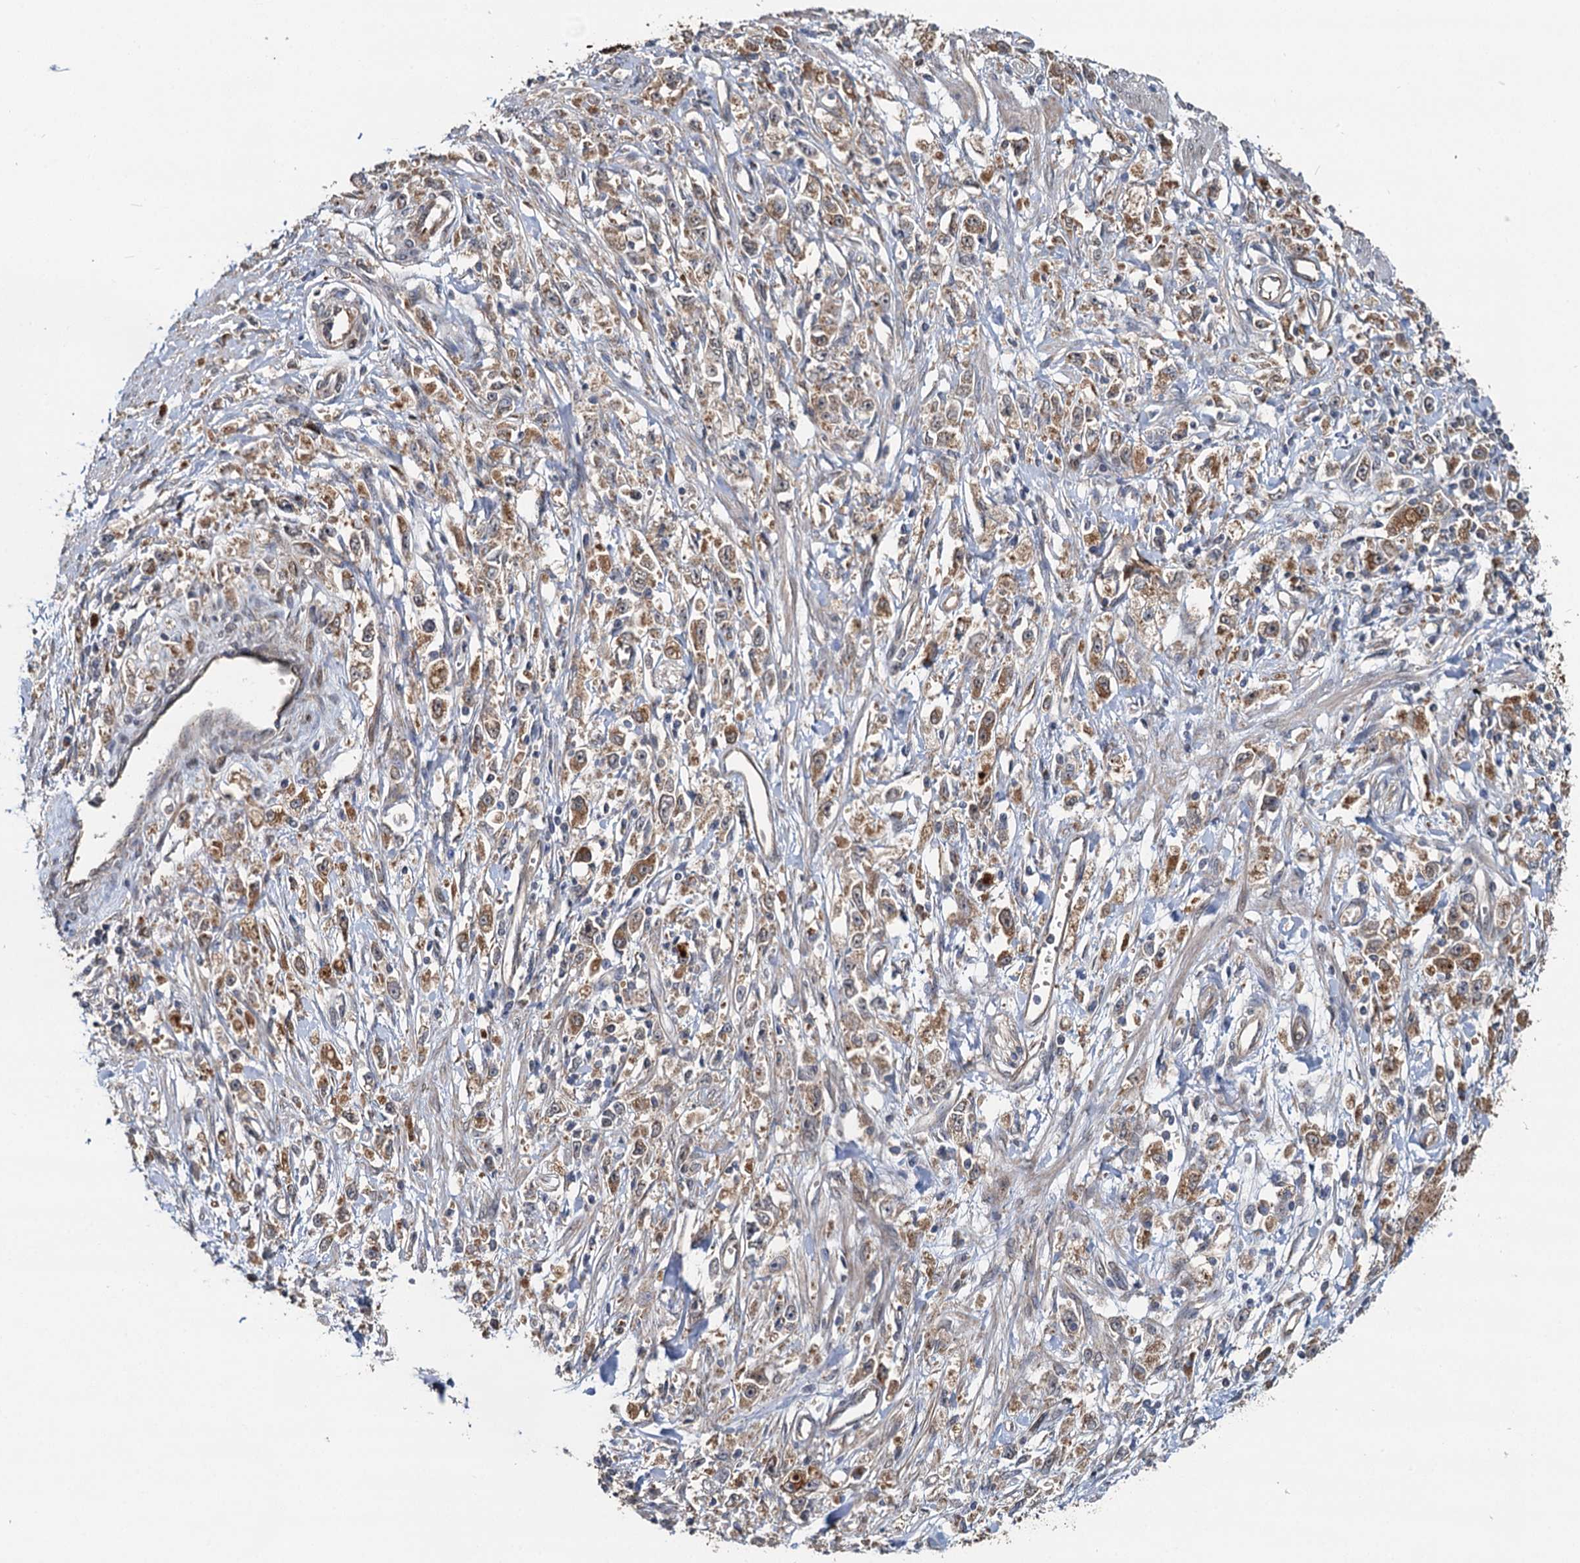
{"staining": {"intensity": "moderate", "quantity": ">75%", "location": "cytoplasmic/membranous"}, "tissue": "stomach cancer", "cell_type": "Tumor cells", "image_type": "cancer", "snomed": [{"axis": "morphology", "description": "Adenocarcinoma, NOS"}, {"axis": "topography", "description": "Stomach"}], "caption": "A high-resolution histopathology image shows immunohistochemistry (IHC) staining of stomach cancer (adenocarcinoma), which reveals moderate cytoplasmic/membranous expression in about >75% of tumor cells.", "gene": "LRRK2", "patient": {"sex": "female", "age": 59}}